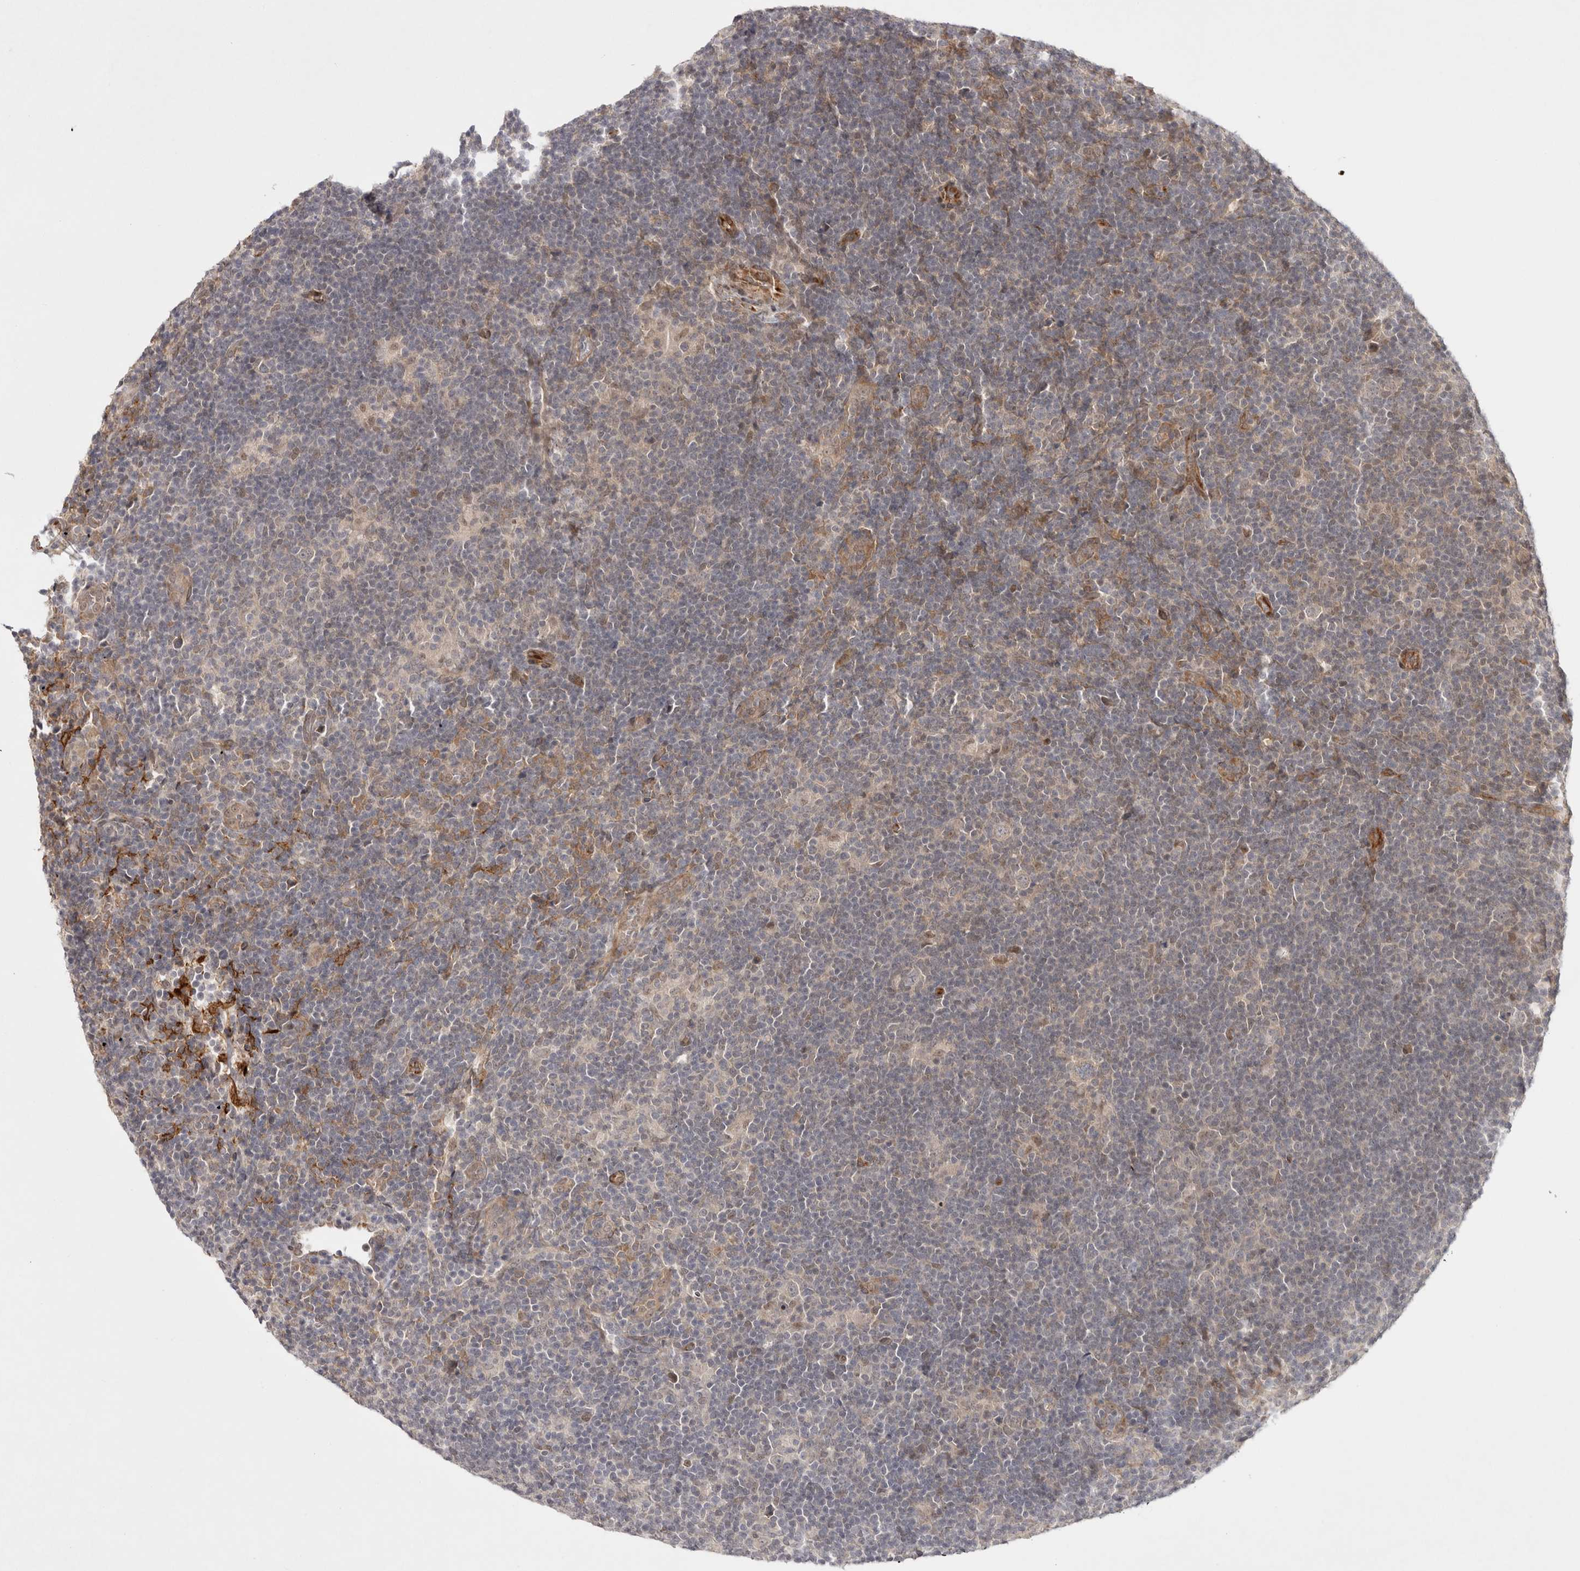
{"staining": {"intensity": "negative", "quantity": "none", "location": "none"}, "tissue": "lymphoma", "cell_type": "Tumor cells", "image_type": "cancer", "snomed": [{"axis": "morphology", "description": "Hodgkin's disease, NOS"}, {"axis": "topography", "description": "Lymph node"}], "caption": "Hodgkin's disease was stained to show a protein in brown. There is no significant staining in tumor cells. The staining was performed using DAB to visualize the protein expression in brown, while the nuclei were stained in blue with hematoxylin (Magnification: 20x).", "gene": "ZNF318", "patient": {"sex": "female", "age": 57}}